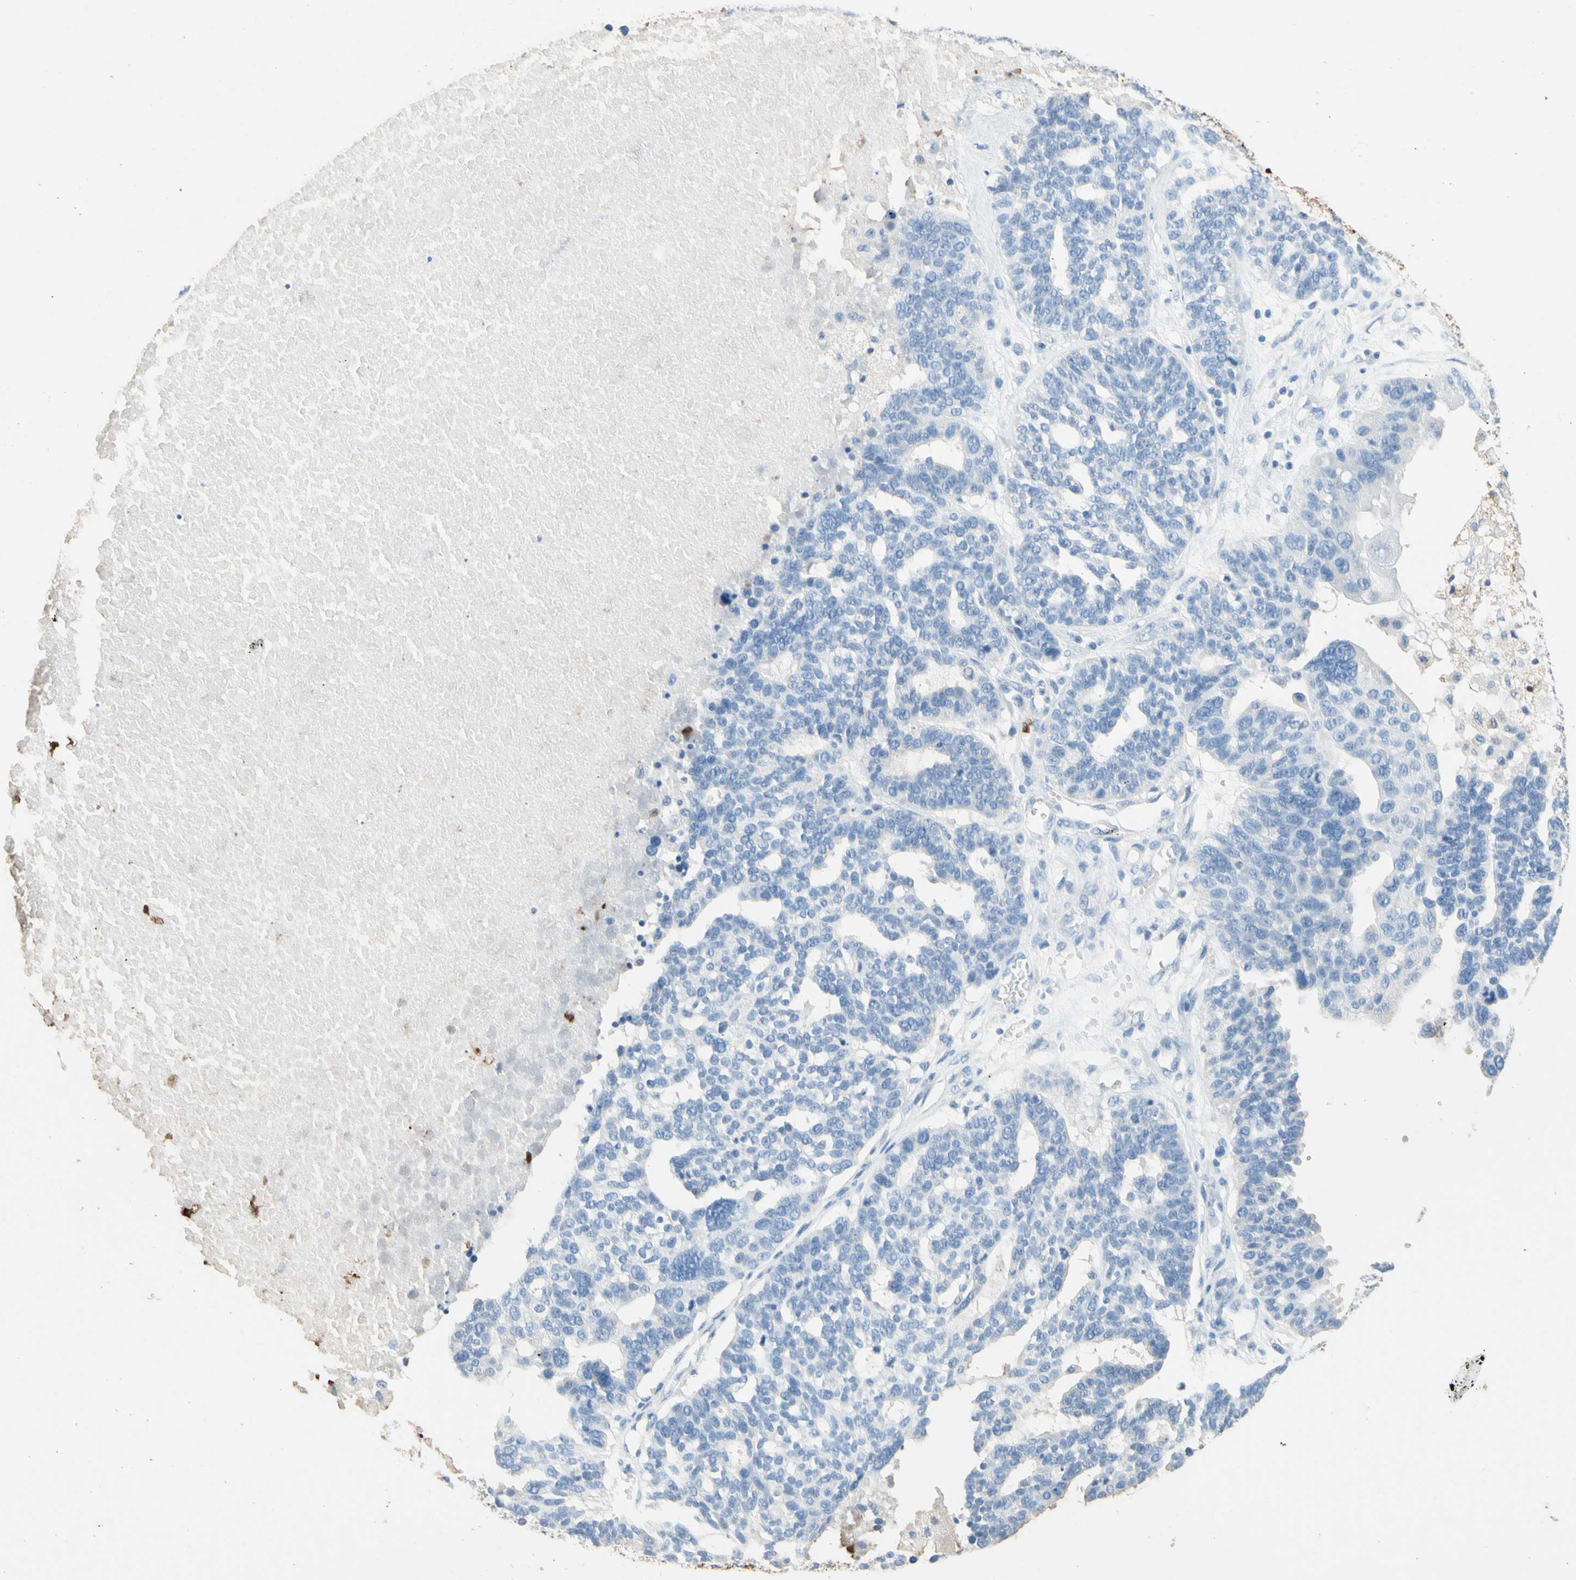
{"staining": {"intensity": "negative", "quantity": "none", "location": "none"}, "tissue": "ovarian cancer", "cell_type": "Tumor cells", "image_type": "cancer", "snomed": [{"axis": "morphology", "description": "Cystadenocarcinoma, serous, NOS"}, {"axis": "topography", "description": "Ovary"}], "caption": "High power microscopy photomicrograph of an immunohistochemistry (IHC) image of ovarian cancer (serous cystadenocarcinoma), revealing no significant staining in tumor cells.", "gene": "NFKBIZ", "patient": {"sex": "female", "age": 59}}